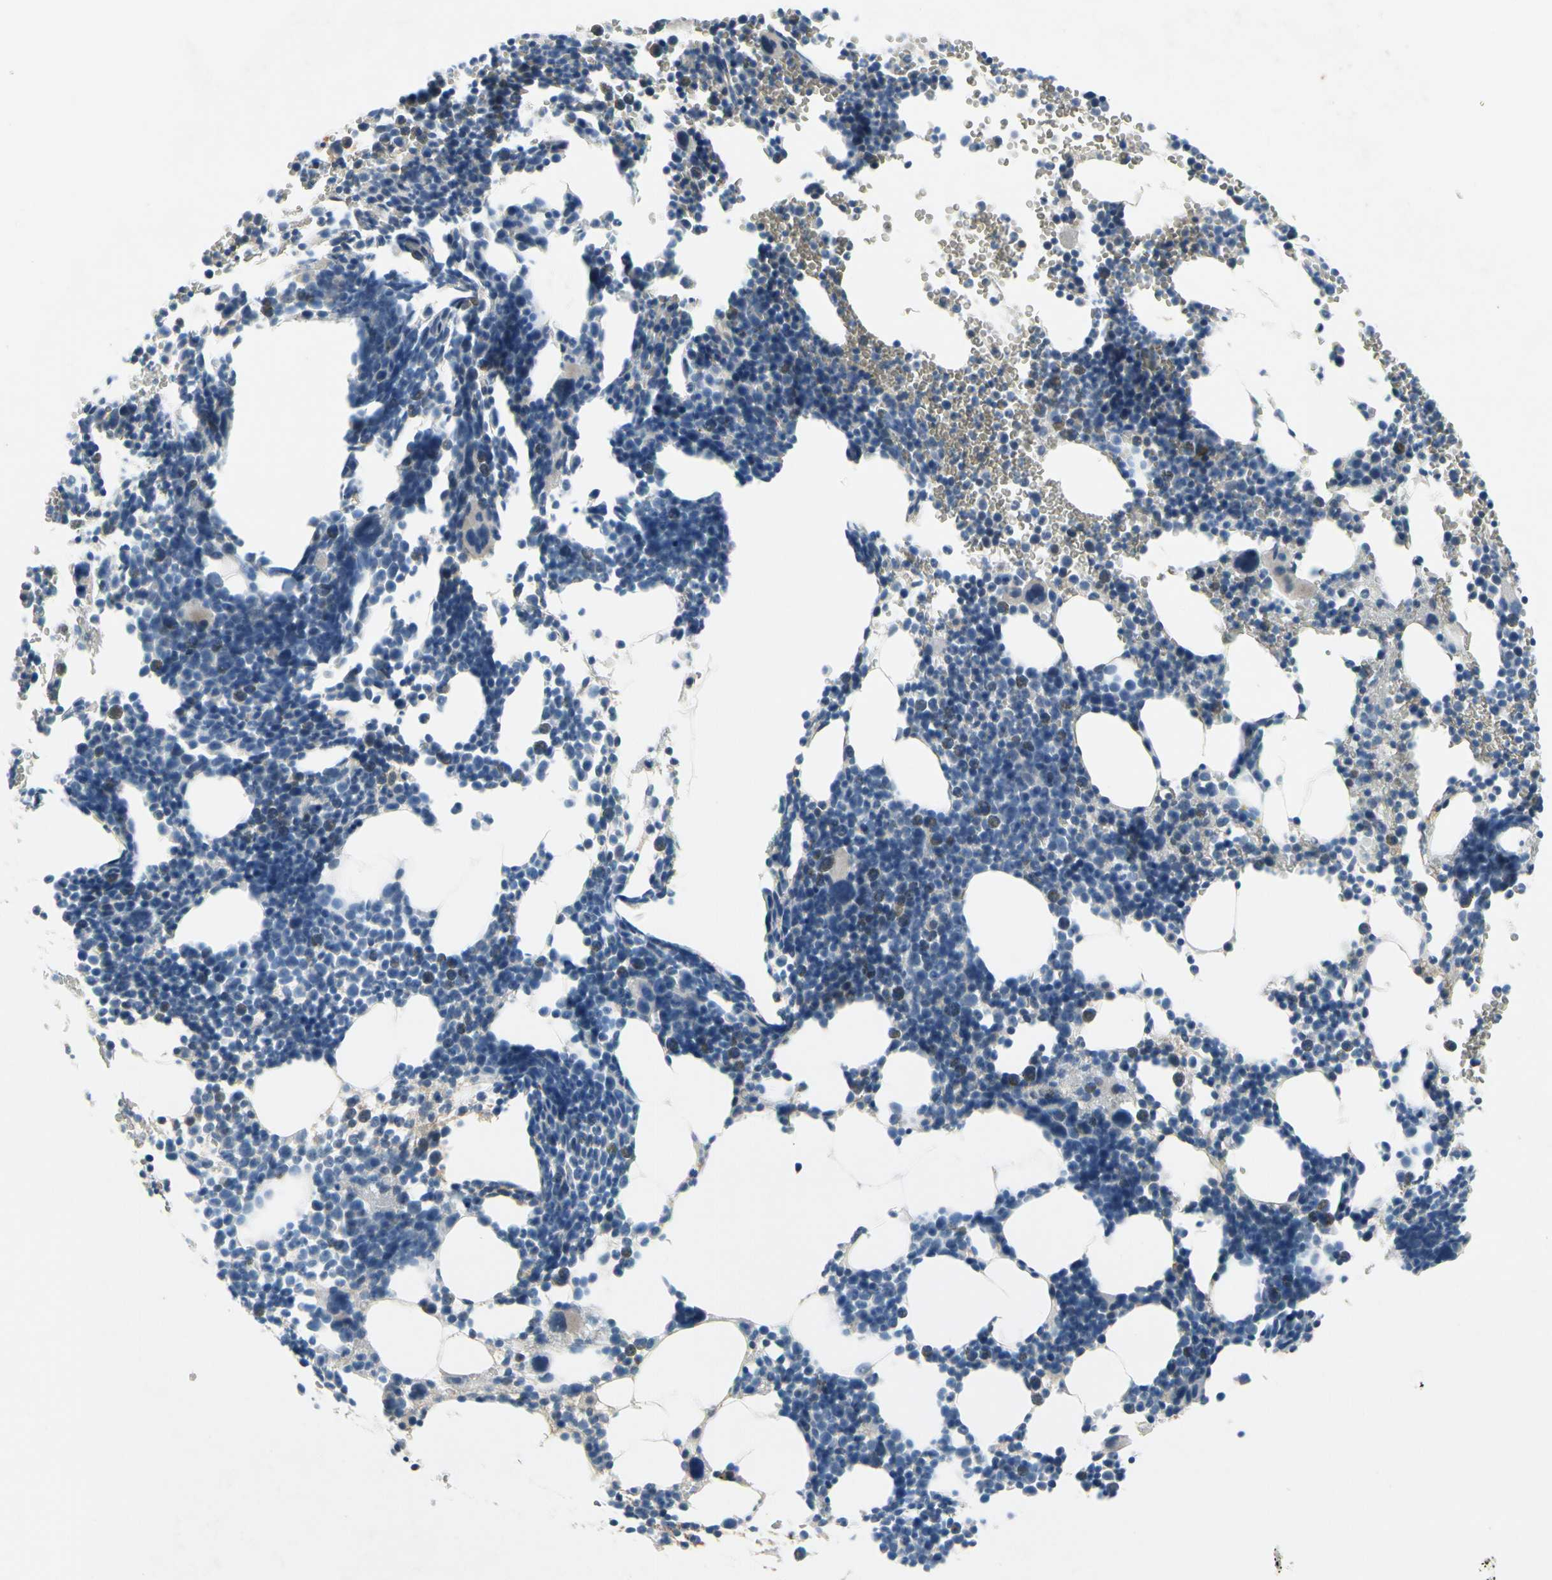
{"staining": {"intensity": "negative", "quantity": "none", "location": "none"}, "tissue": "bone marrow", "cell_type": "Hematopoietic cells", "image_type": "normal", "snomed": [{"axis": "morphology", "description": "Normal tissue, NOS"}, {"axis": "topography", "description": "Bone marrow"}], "caption": "Immunohistochemistry image of benign bone marrow: human bone marrow stained with DAB (3,3'-diaminobenzidine) displays no significant protein staining in hematopoietic cells. Brightfield microscopy of IHC stained with DAB (brown) and hematoxylin (blue), captured at high magnification.", "gene": "SLC27A6", "patient": {"sex": "female", "age": 68}}